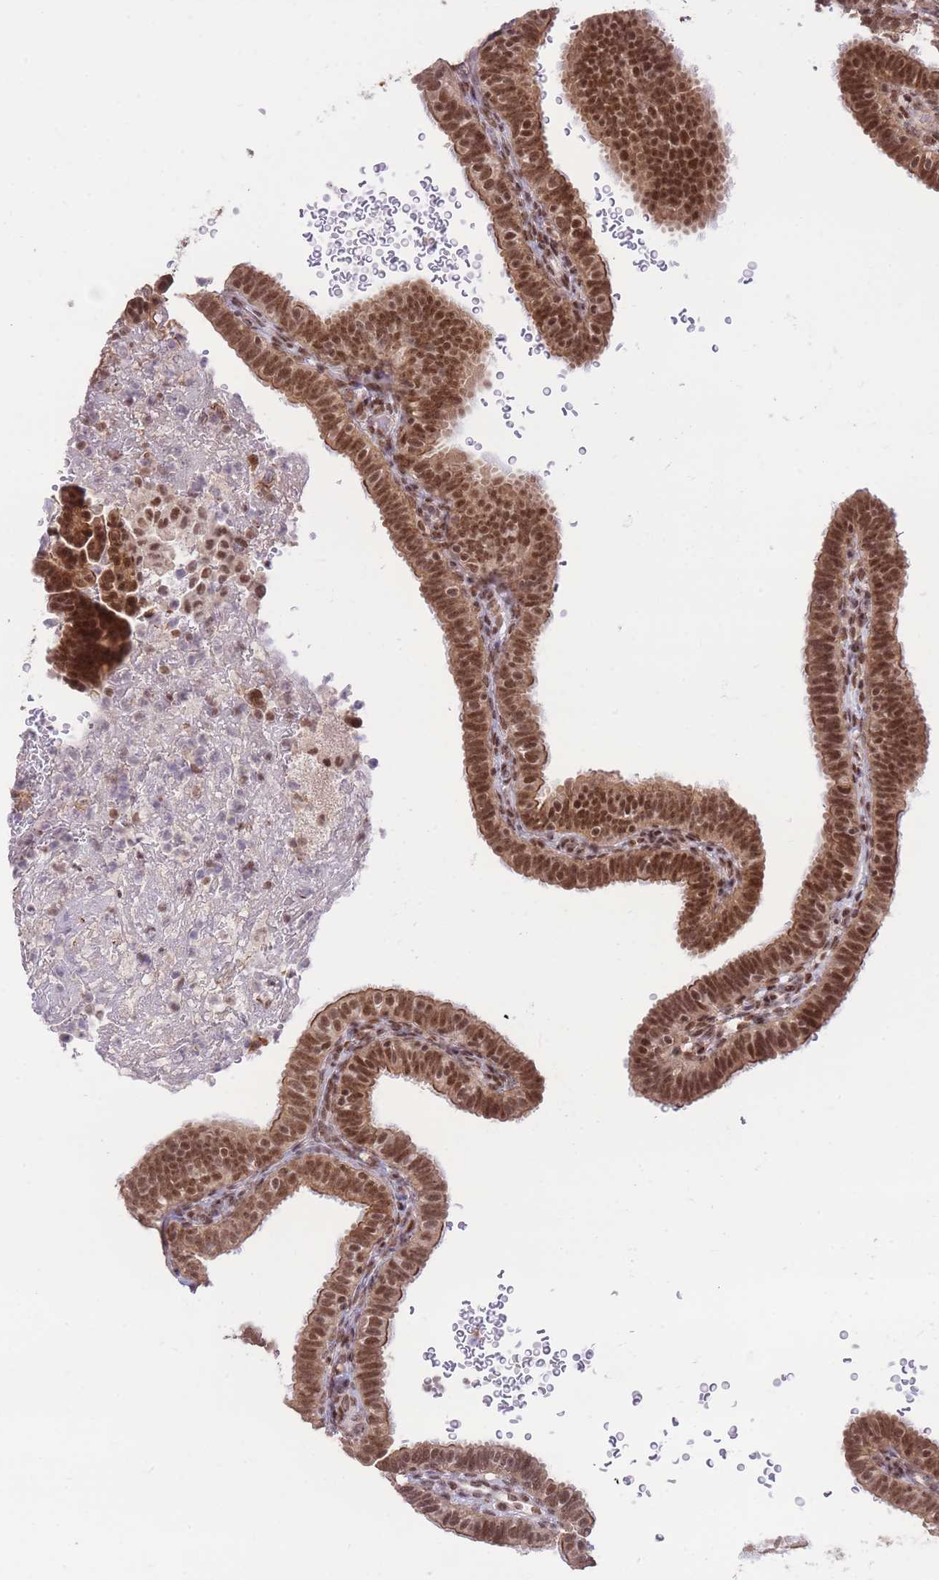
{"staining": {"intensity": "strong", "quantity": ">75%", "location": "cytoplasmic/membranous,nuclear"}, "tissue": "fallopian tube", "cell_type": "Glandular cells", "image_type": "normal", "snomed": [{"axis": "morphology", "description": "Normal tissue, NOS"}, {"axis": "topography", "description": "Fallopian tube"}], "caption": "Immunohistochemistry staining of benign fallopian tube, which reveals high levels of strong cytoplasmic/membranous,nuclear expression in about >75% of glandular cells indicating strong cytoplasmic/membranous,nuclear protein expression. The staining was performed using DAB (3,3'-diaminobenzidine) (brown) for protein detection and nuclei were counterstained in hematoxylin (blue).", "gene": "CARD8", "patient": {"sex": "female", "age": 41}}